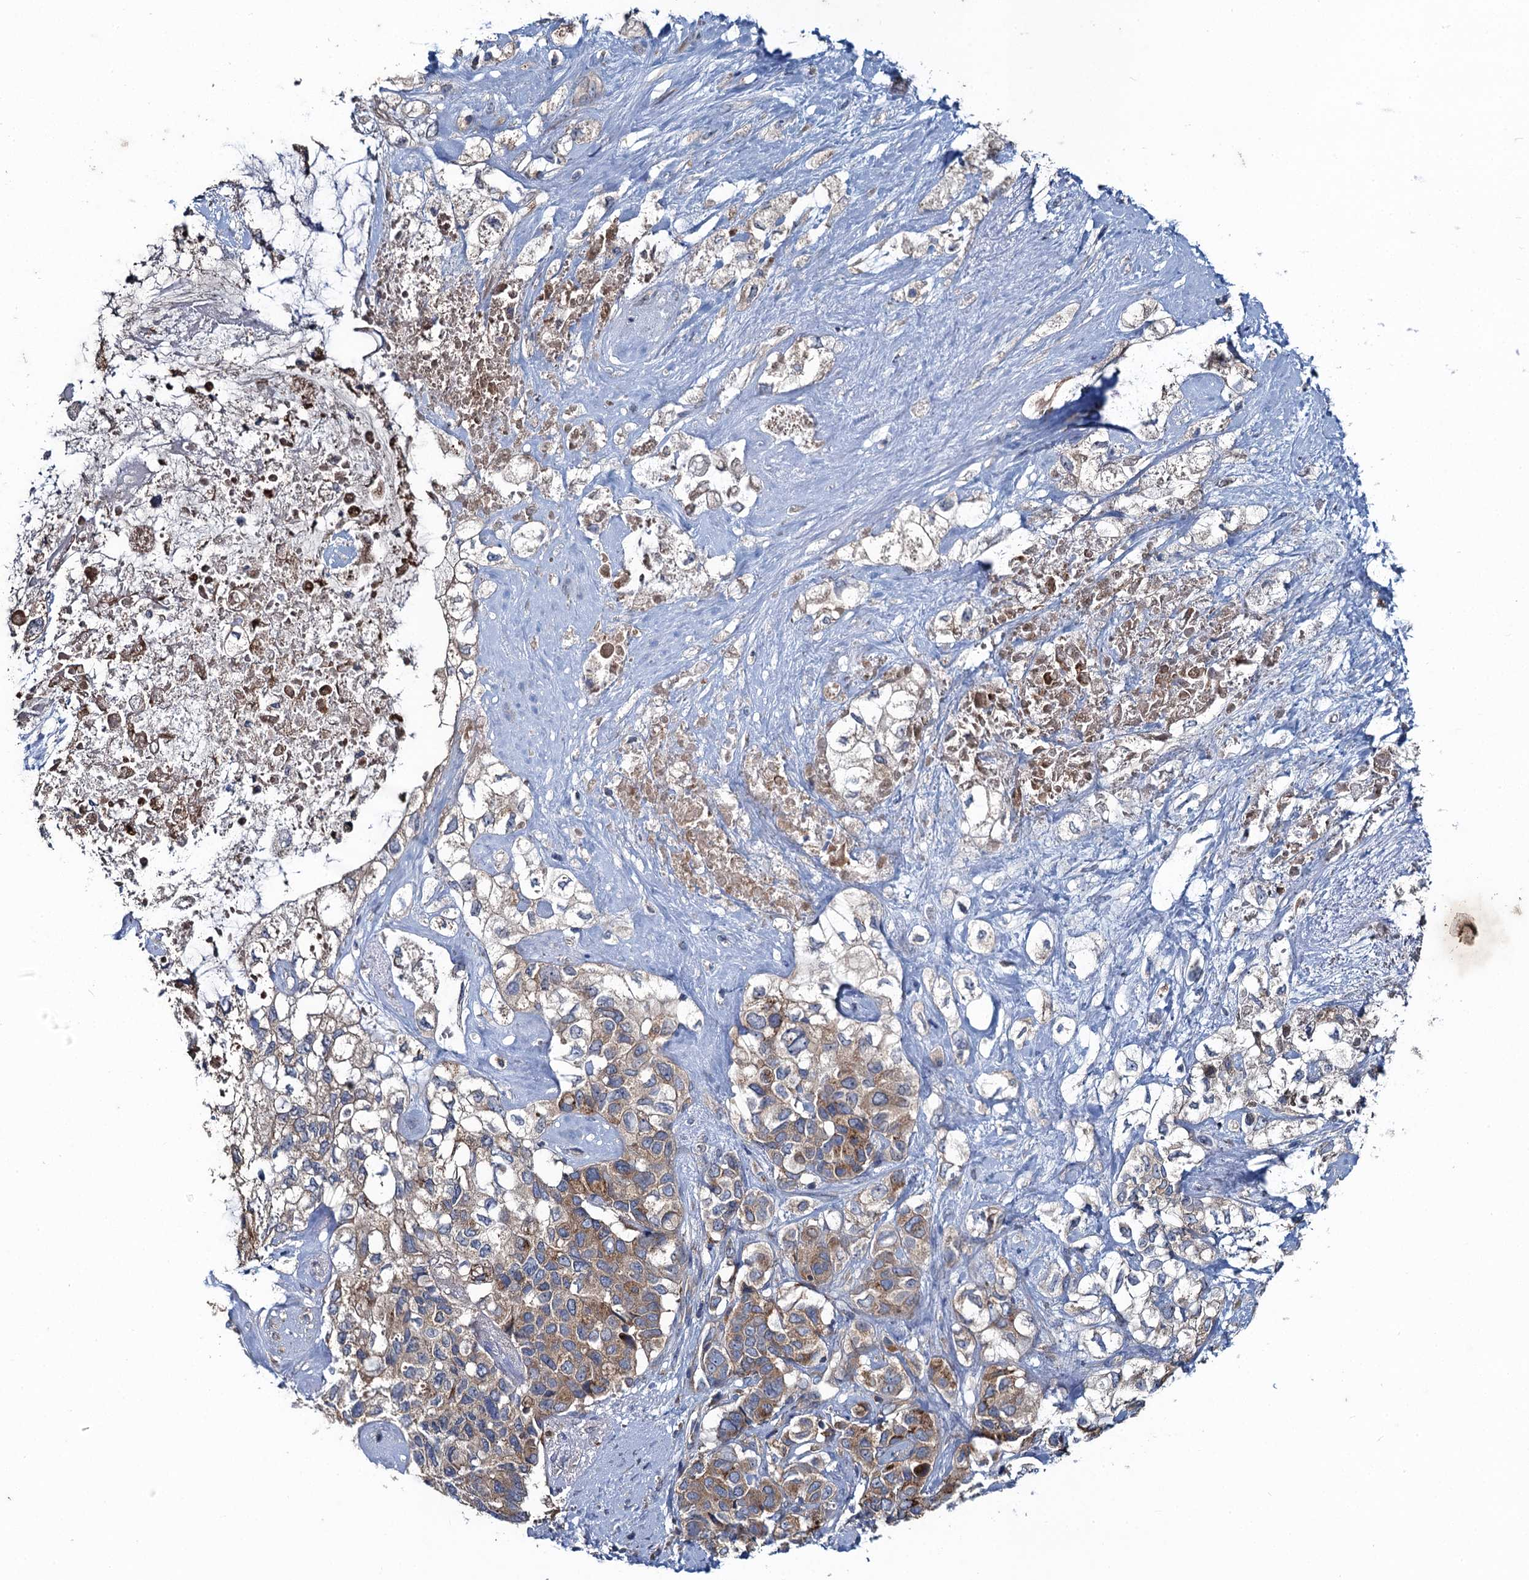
{"staining": {"intensity": "moderate", "quantity": "25%-75%", "location": "cytoplasmic/membranous"}, "tissue": "pancreatic cancer", "cell_type": "Tumor cells", "image_type": "cancer", "snomed": [{"axis": "morphology", "description": "Adenocarcinoma, NOS"}, {"axis": "topography", "description": "Pancreas"}], "caption": "Pancreatic cancer stained with immunohistochemistry (IHC) demonstrates moderate cytoplasmic/membranous positivity in approximately 25%-75% of tumor cells.", "gene": "SNAP29", "patient": {"sex": "female", "age": 56}}